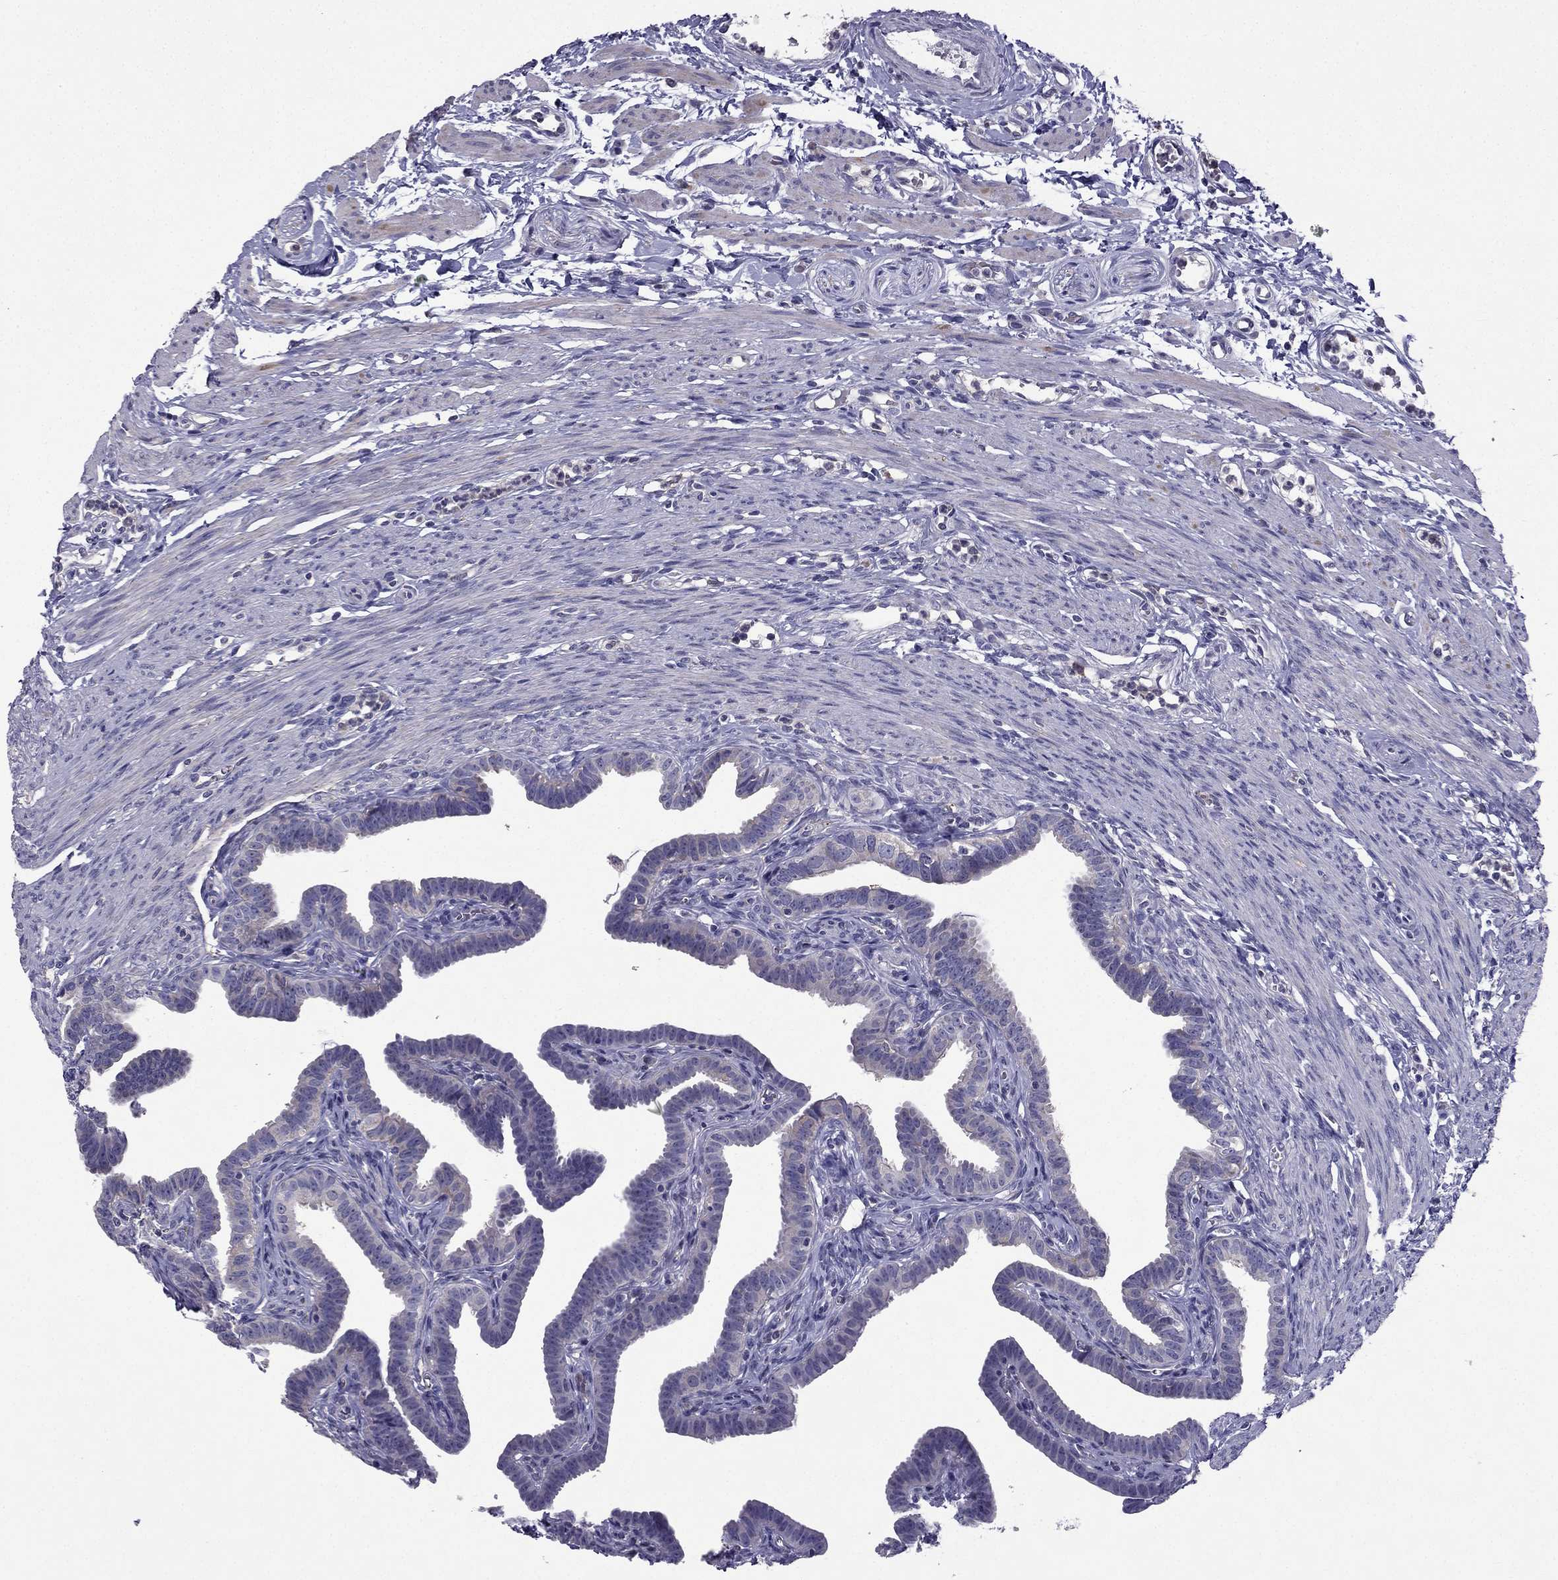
{"staining": {"intensity": "weak", "quantity": "<25%", "location": "cytoplasmic/membranous"}, "tissue": "fallopian tube", "cell_type": "Glandular cells", "image_type": "normal", "snomed": [{"axis": "morphology", "description": "Normal tissue, NOS"}, {"axis": "topography", "description": "Fallopian tube"}, {"axis": "topography", "description": "Ovary"}], "caption": "This is an IHC histopathology image of benign human fallopian tube. There is no positivity in glandular cells.", "gene": "SLC6A2", "patient": {"sex": "female", "age": 33}}